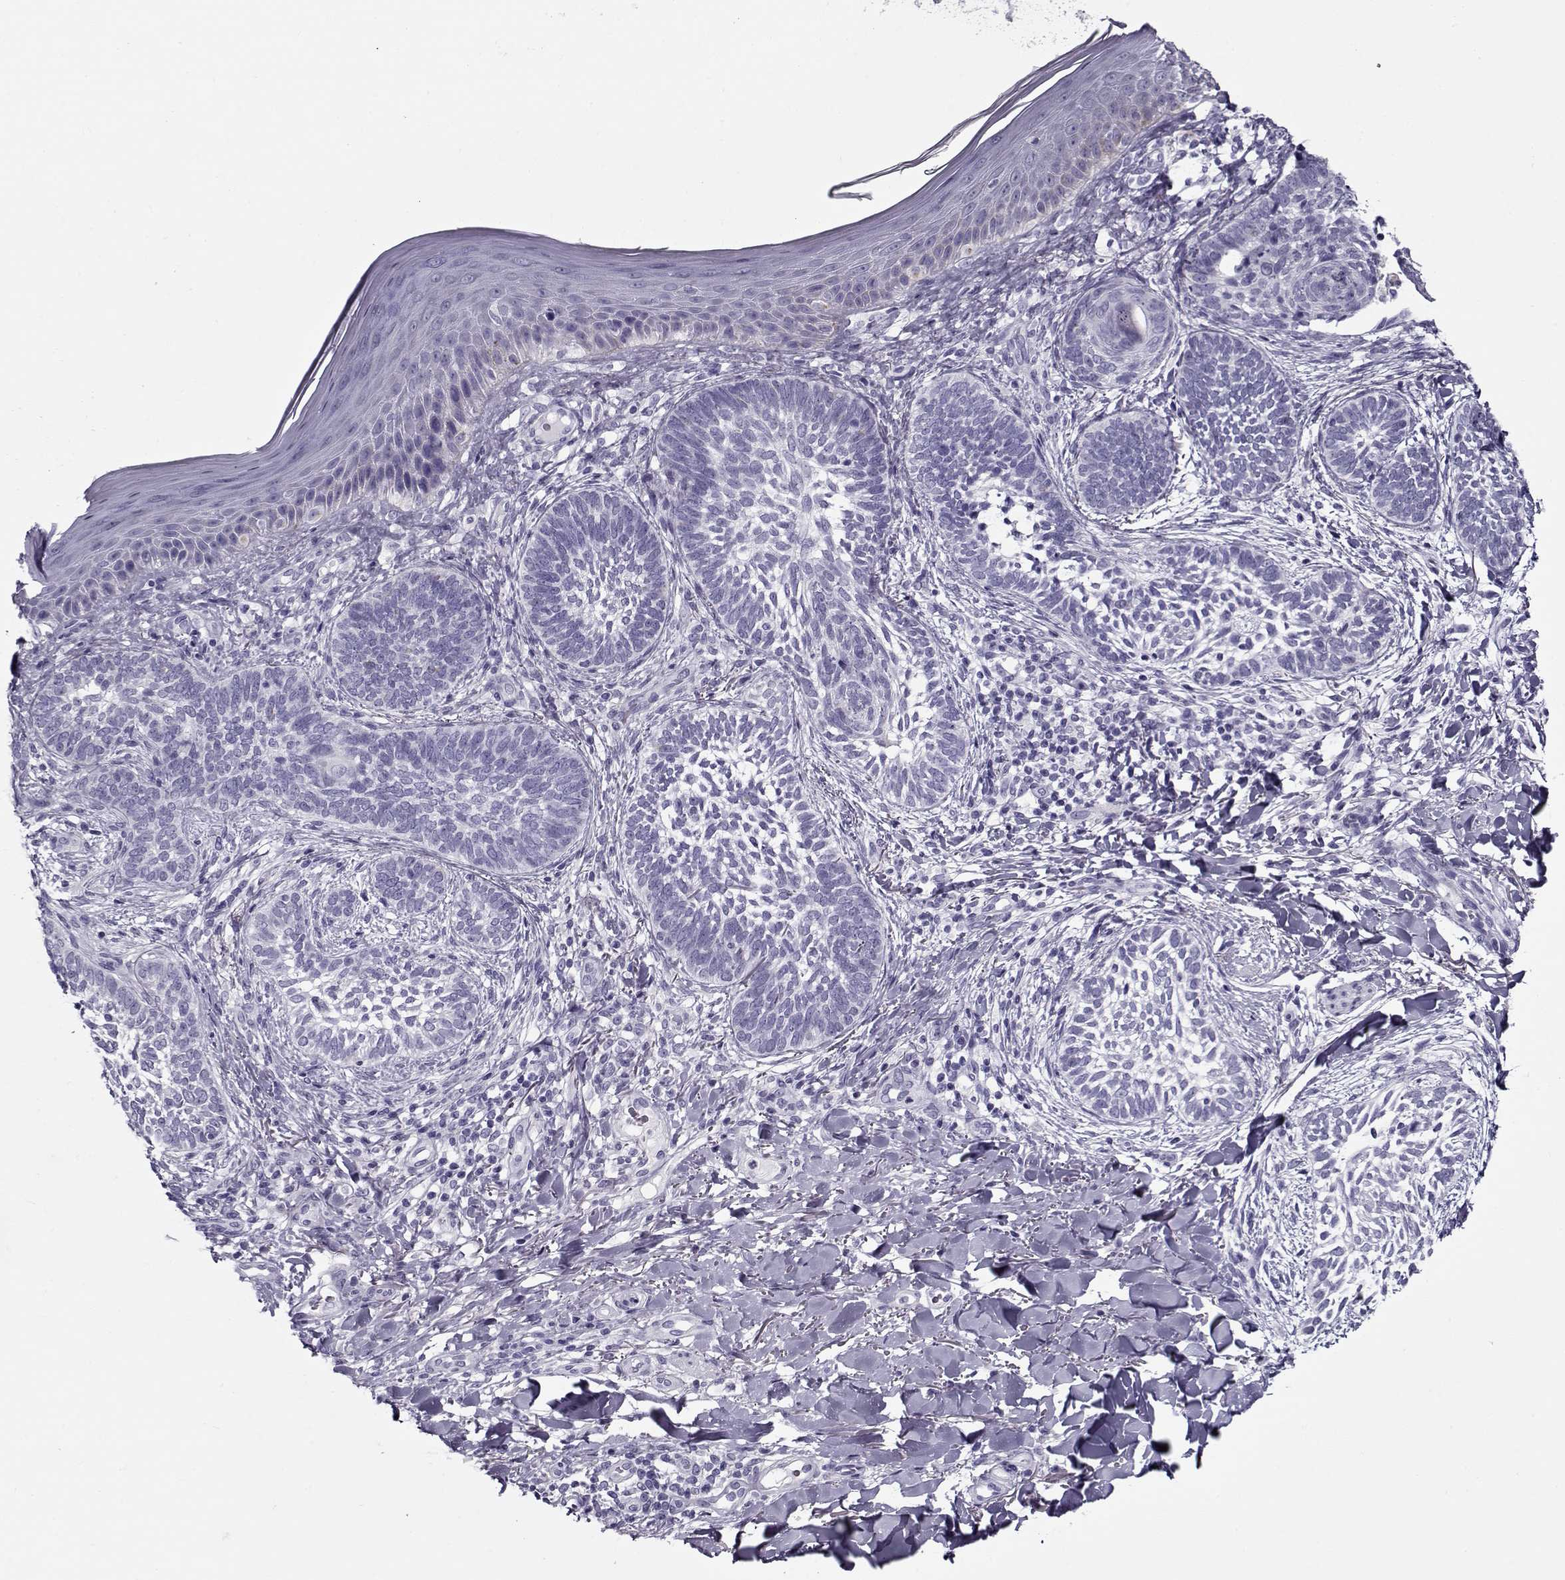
{"staining": {"intensity": "negative", "quantity": "none", "location": "none"}, "tissue": "skin cancer", "cell_type": "Tumor cells", "image_type": "cancer", "snomed": [{"axis": "morphology", "description": "Normal tissue, NOS"}, {"axis": "morphology", "description": "Basal cell carcinoma"}, {"axis": "topography", "description": "Skin"}], "caption": "Tumor cells are negative for protein expression in human skin cancer (basal cell carcinoma). (Brightfield microscopy of DAB IHC at high magnification).", "gene": "GAGE2A", "patient": {"sex": "male", "age": 46}}